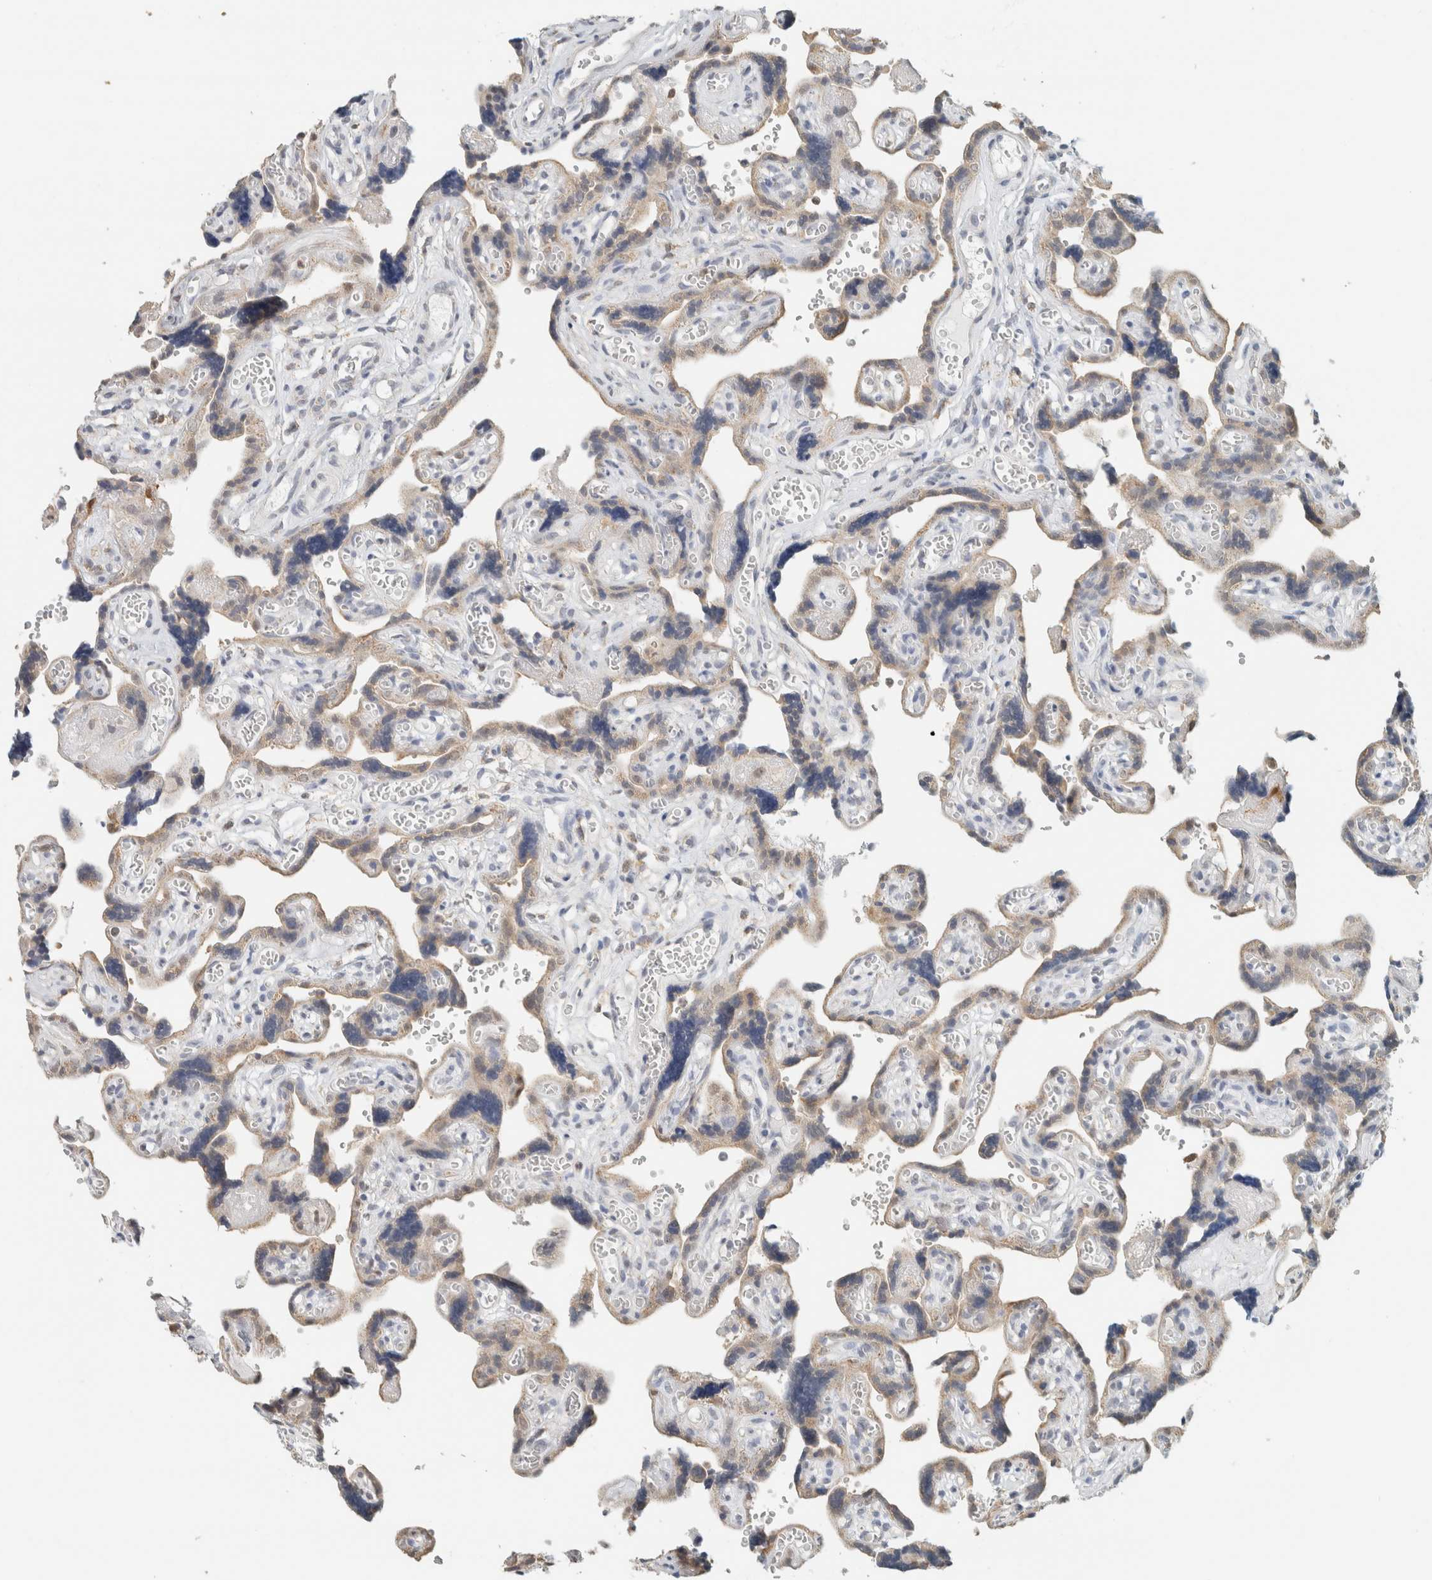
{"staining": {"intensity": "moderate", "quantity": "<25%", "location": "cytoplasmic/membranous,nuclear"}, "tissue": "placenta", "cell_type": "Trophoblastic cells", "image_type": "normal", "snomed": [{"axis": "morphology", "description": "Normal tissue, NOS"}, {"axis": "topography", "description": "Placenta"}], "caption": "Protein positivity by immunohistochemistry (IHC) shows moderate cytoplasmic/membranous,nuclear expression in about <25% of trophoblastic cells in unremarkable placenta.", "gene": "CAPG", "patient": {"sex": "female", "age": 30}}